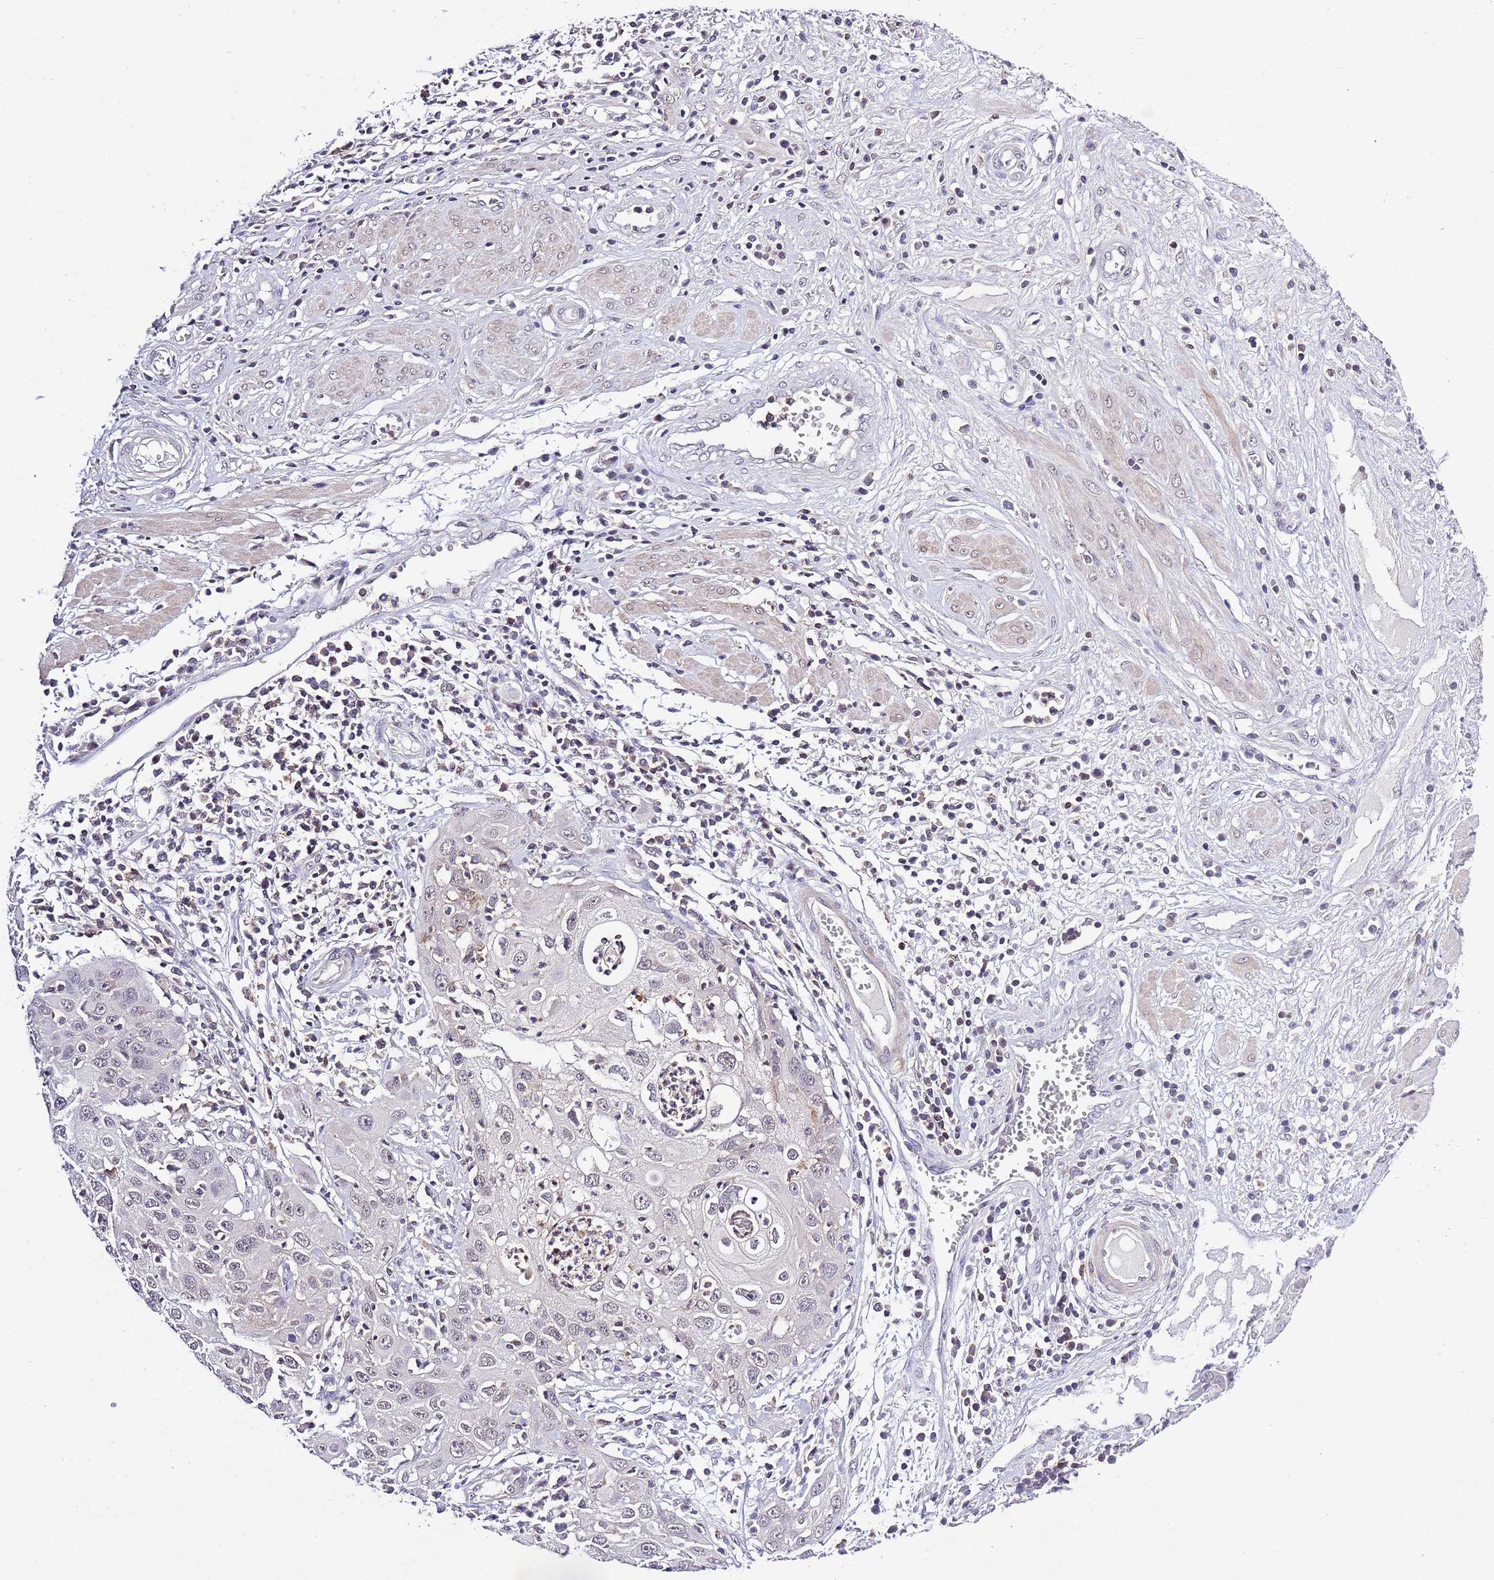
{"staining": {"intensity": "negative", "quantity": "none", "location": "none"}, "tissue": "cervical cancer", "cell_type": "Tumor cells", "image_type": "cancer", "snomed": [{"axis": "morphology", "description": "Squamous cell carcinoma, NOS"}, {"axis": "topography", "description": "Cervix"}], "caption": "Immunohistochemistry histopathology image of neoplastic tissue: human squamous cell carcinoma (cervical) stained with DAB (3,3'-diaminobenzidine) reveals no significant protein staining in tumor cells.", "gene": "EFHD1", "patient": {"sex": "female", "age": 36}}